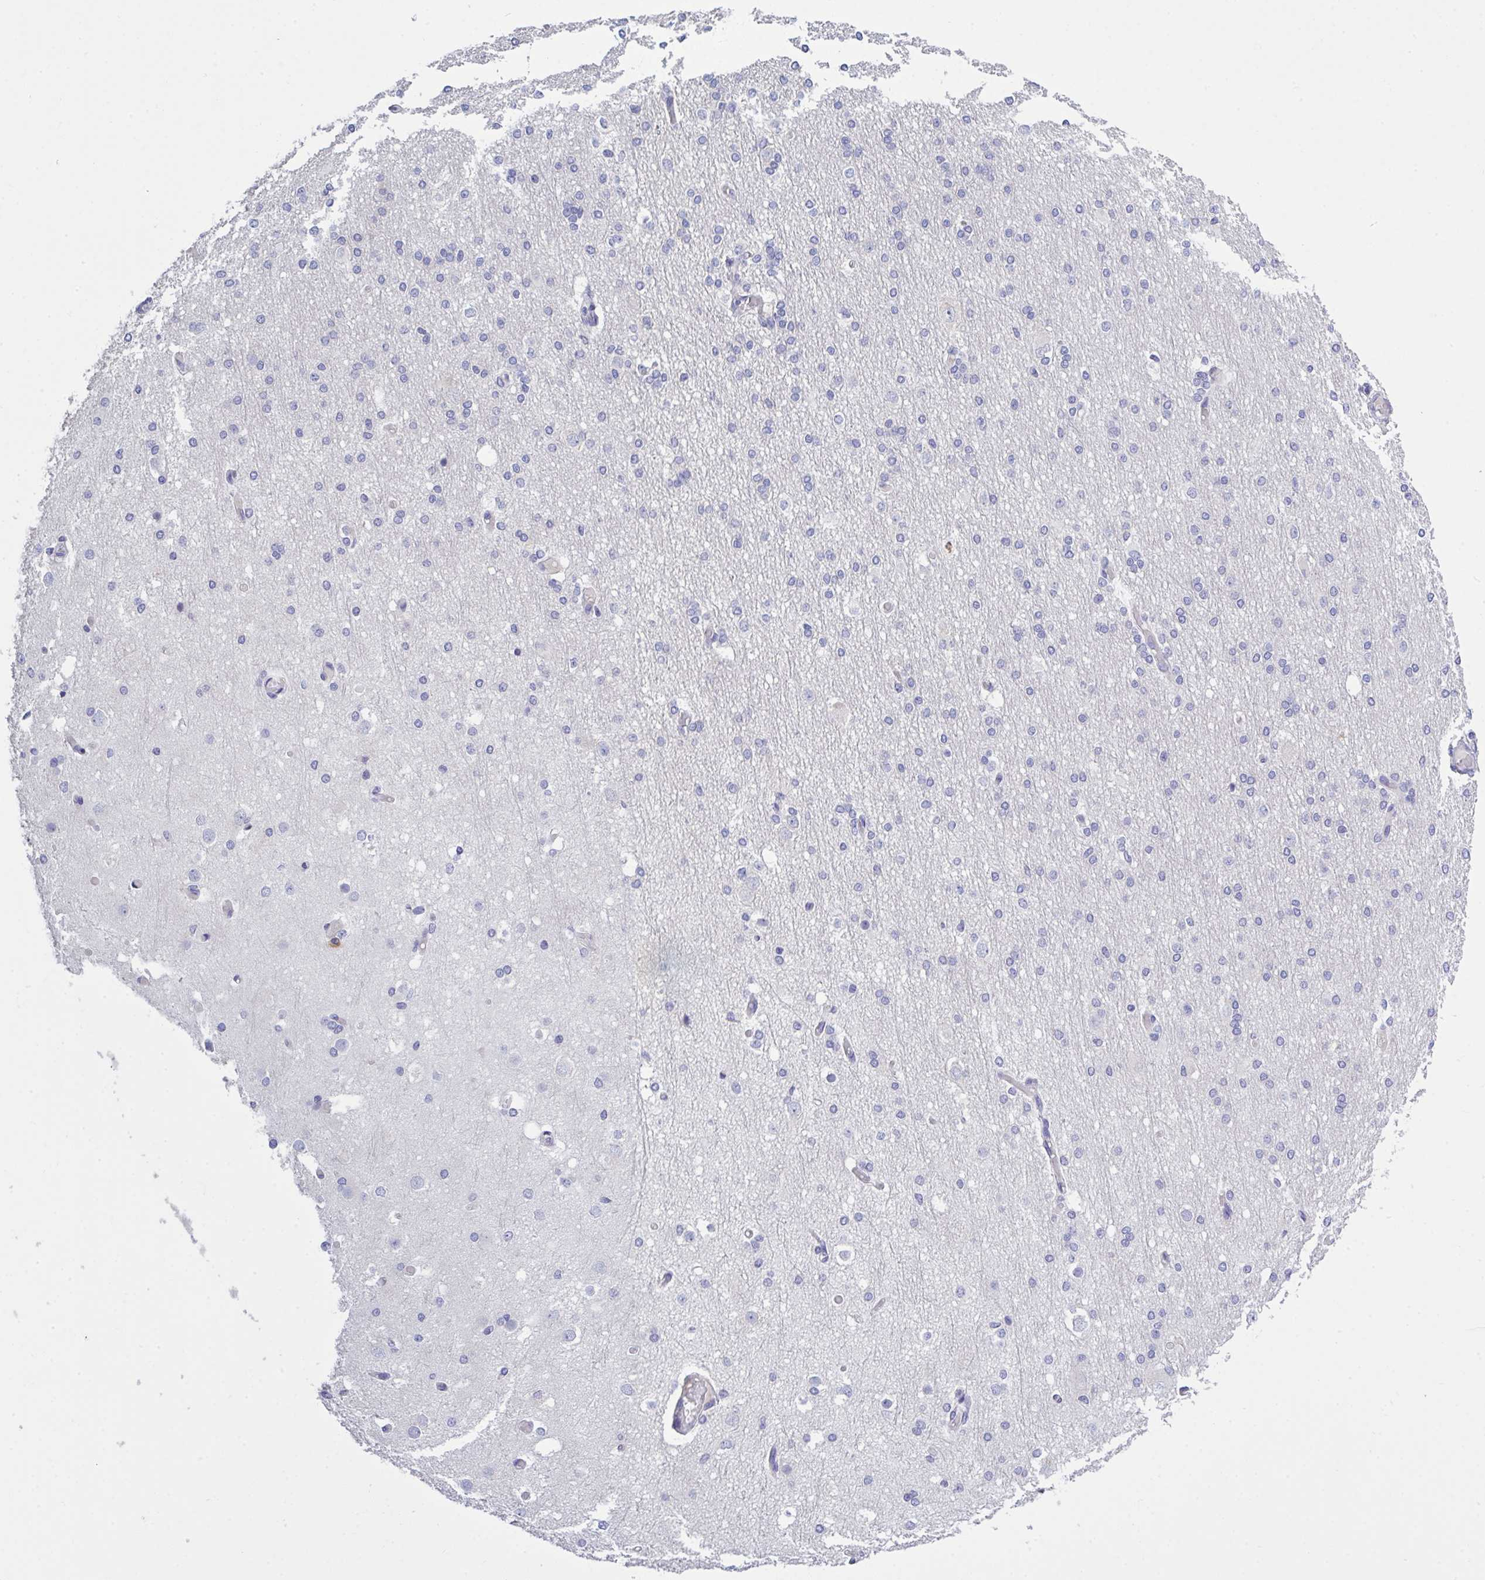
{"staining": {"intensity": "negative", "quantity": "none", "location": "none"}, "tissue": "cerebral cortex", "cell_type": "Endothelial cells", "image_type": "normal", "snomed": [{"axis": "morphology", "description": "Normal tissue, NOS"}, {"axis": "morphology", "description": "Inflammation, NOS"}, {"axis": "topography", "description": "Cerebral cortex"}], "caption": "IHC photomicrograph of benign cerebral cortex stained for a protein (brown), which exhibits no expression in endothelial cells. The staining was performed using DAB (3,3'-diaminobenzidine) to visualize the protein expression in brown, while the nuclei were stained in blue with hematoxylin (Magnification: 20x).", "gene": "LRRC58", "patient": {"sex": "male", "age": 6}}